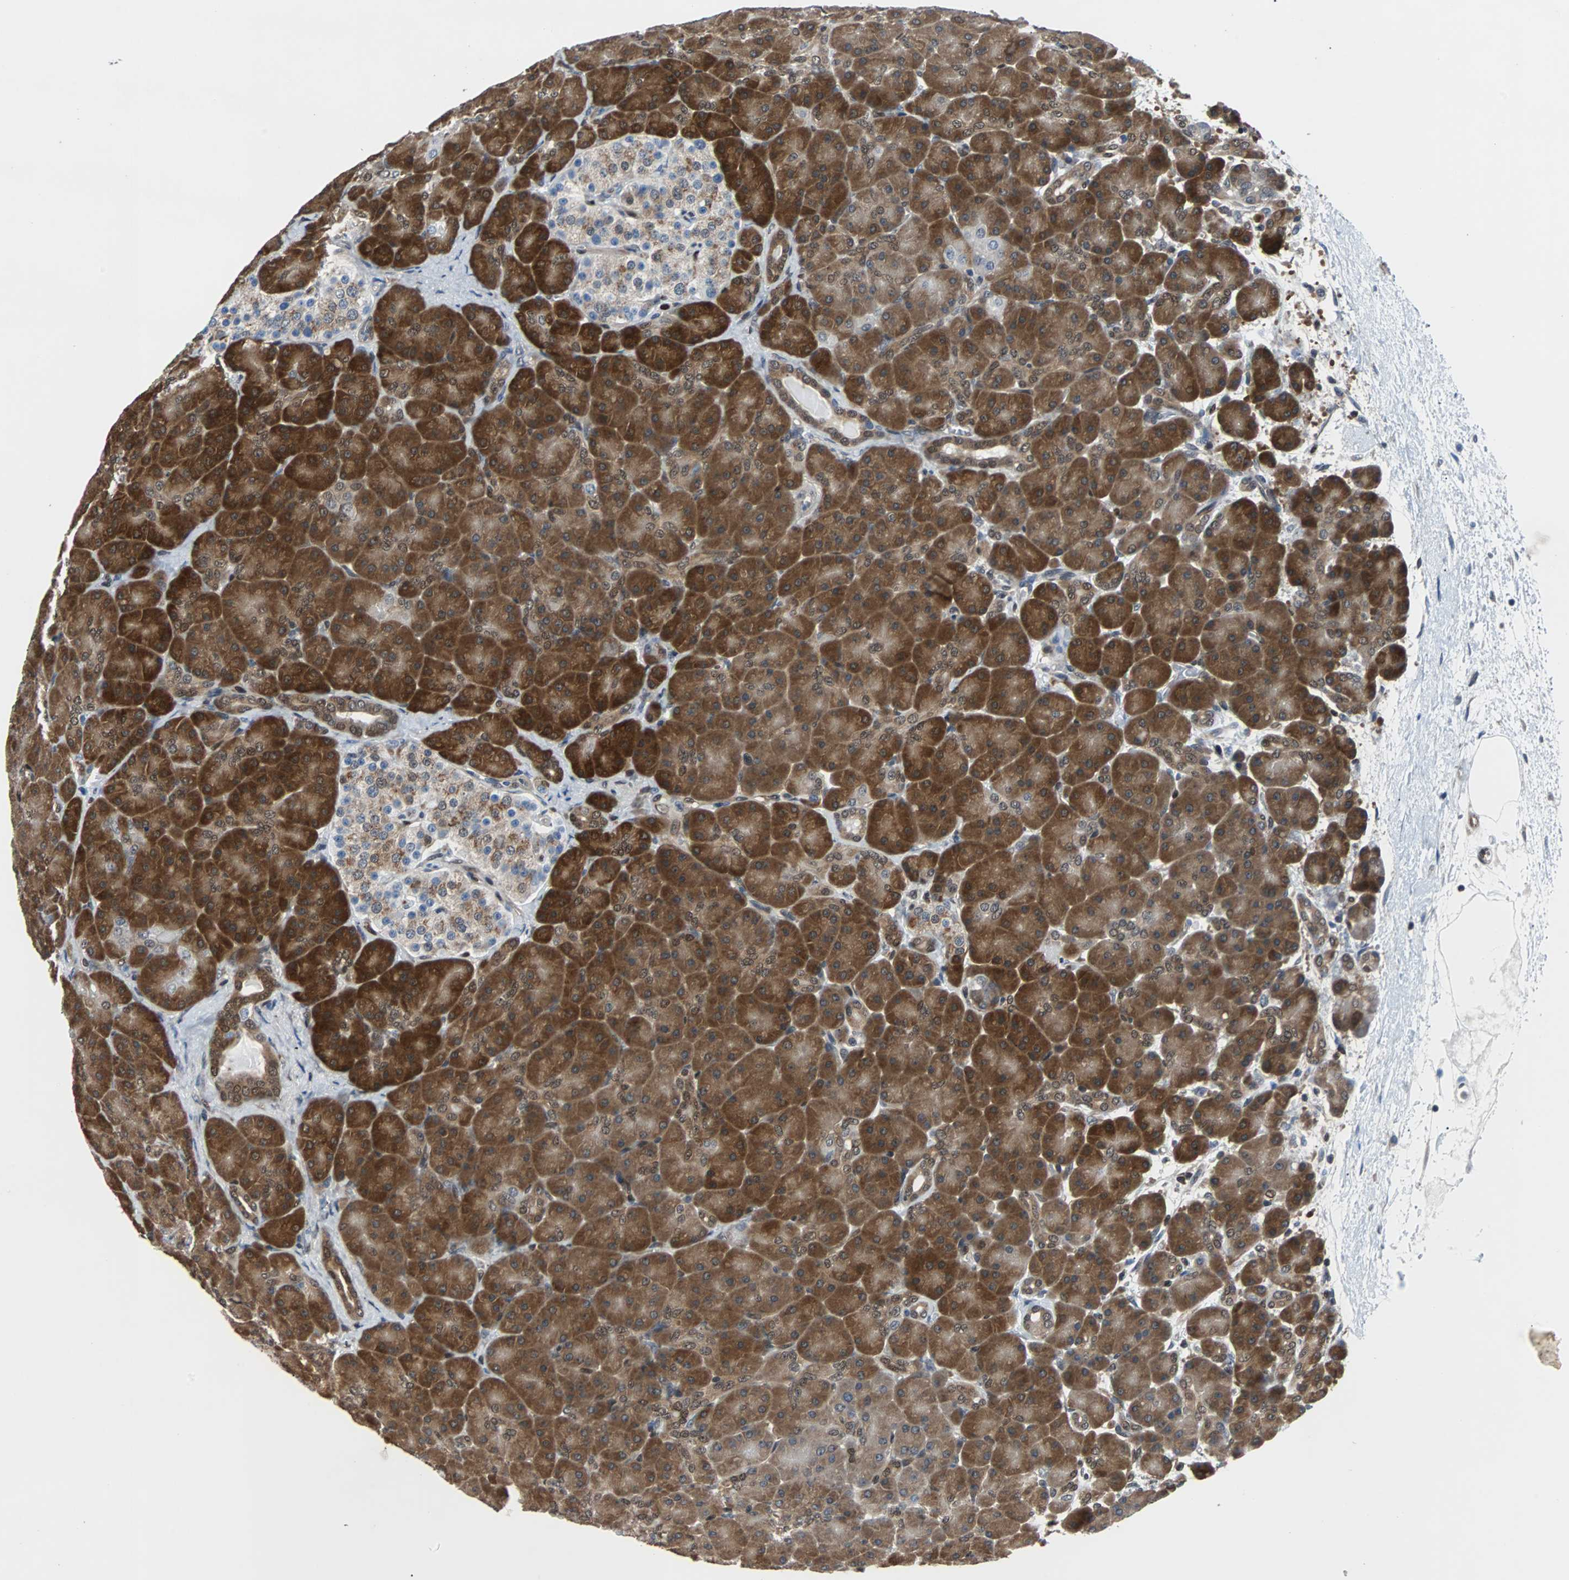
{"staining": {"intensity": "moderate", "quantity": ">75%", "location": "cytoplasmic/membranous"}, "tissue": "pancreas", "cell_type": "Exocrine glandular cells", "image_type": "normal", "snomed": [{"axis": "morphology", "description": "Normal tissue, NOS"}, {"axis": "topography", "description": "Pancreas"}], "caption": "Moderate cytoplasmic/membranous expression for a protein is present in approximately >75% of exocrine glandular cells of benign pancreas using immunohistochemistry.", "gene": "MAP2K6", "patient": {"sex": "male", "age": 66}}